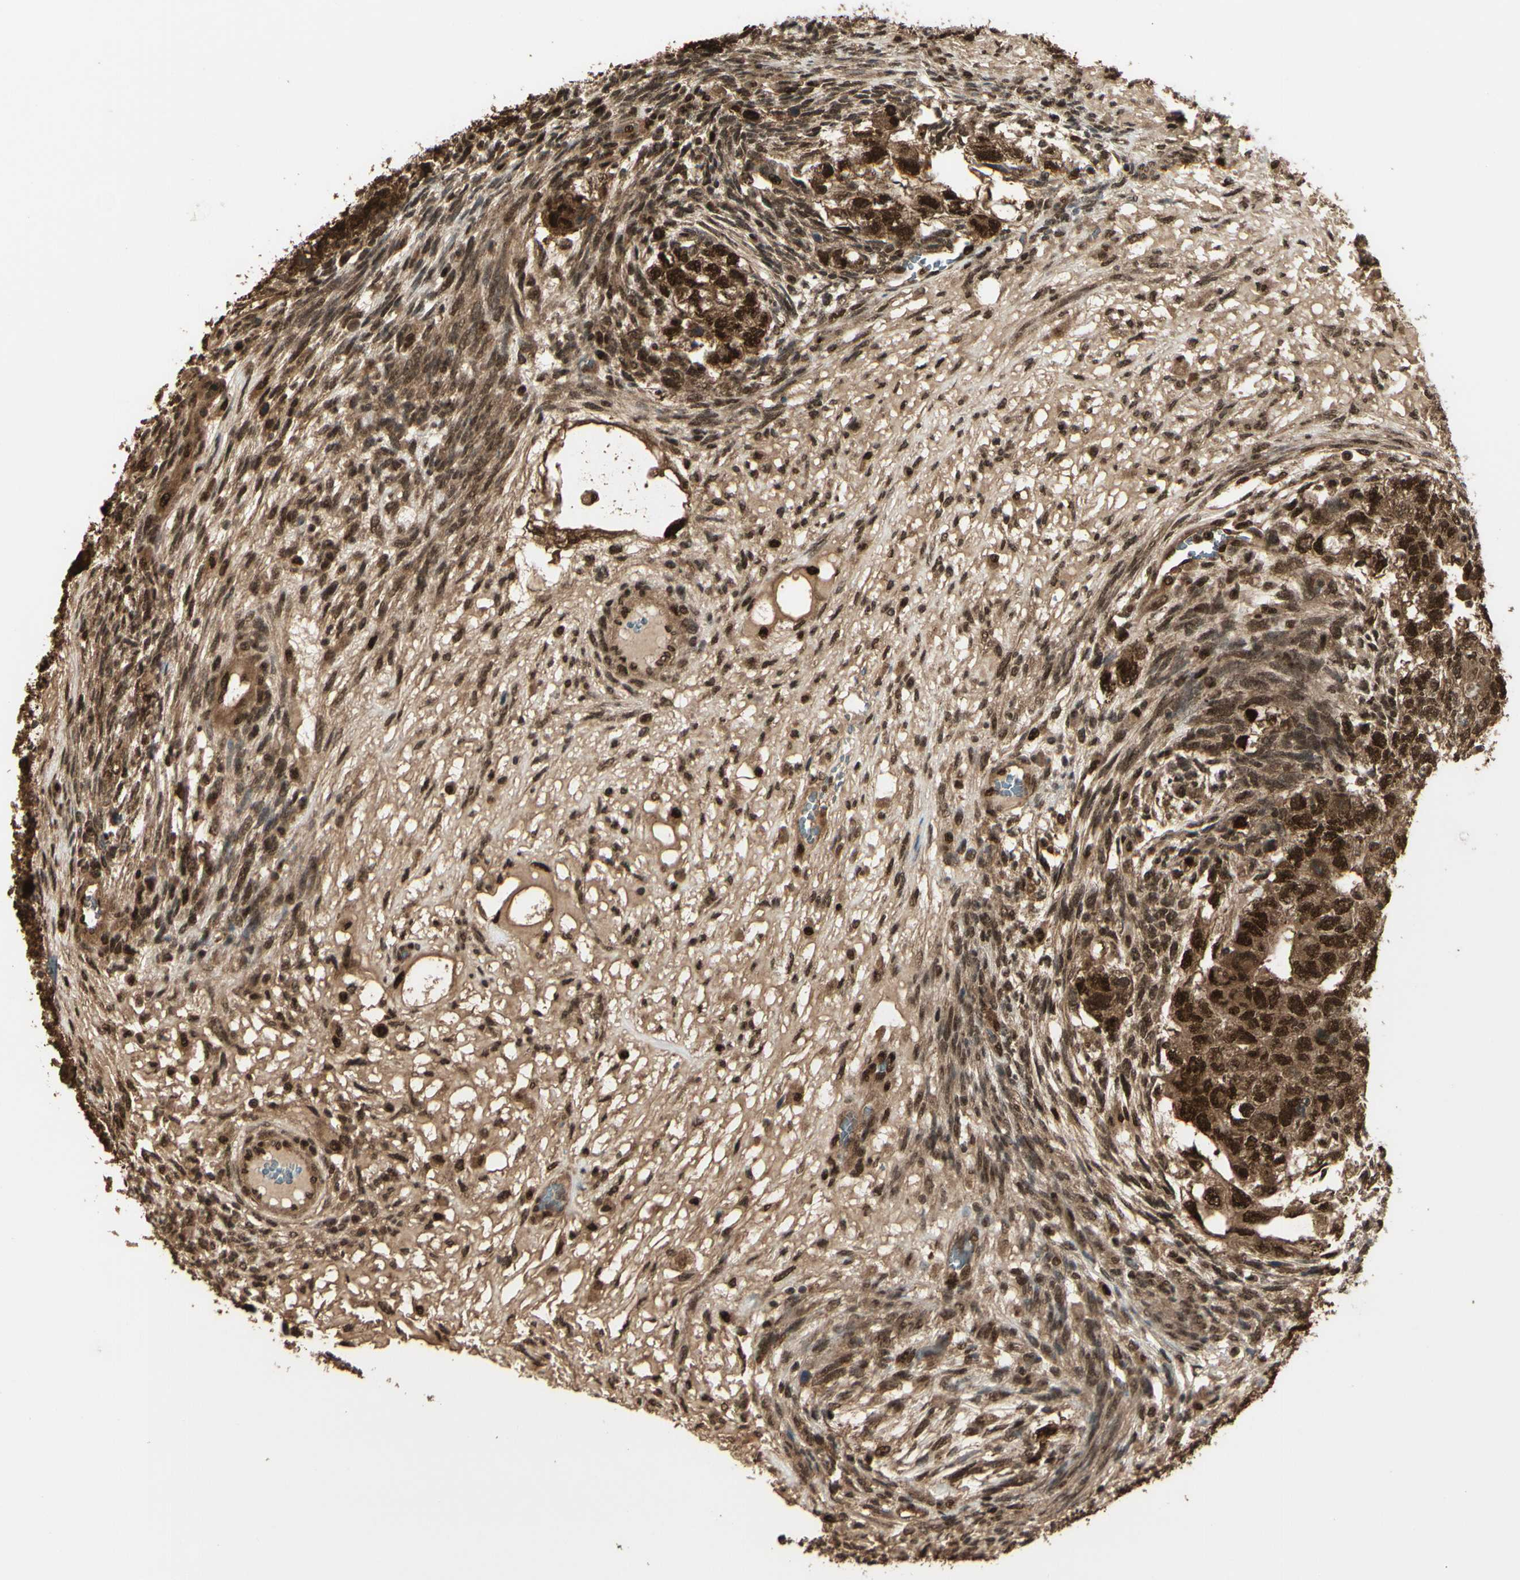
{"staining": {"intensity": "strong", "quantity": ">75%", "location": "cytoplasmic/membranous,nuclear"}, "tissue": "testis cancer", "cell_type": "Tumor cells", "image_type": "cancer", "snomed": [{"axis": "morphology", "description": "Normal tissue, NOS"}, {"axis": "morphology", "description": "Carcinoma, Embryonal, NOS"}, {"axis": "topography", "description": "Testis"}], "caption": "Immunohistochemical staining of human testis embryonal carcinoma demonstrates strong cytoplasmic/membranous and nuclear protein expression in about >75% of tumor cells. The protein of interest is stained brown, and the nuclei are stained in blue (DAB IHC with brightfield microscopy, high magnification).", "gene": "HSF1", "patient": {"sex": "male", "age": 36}}